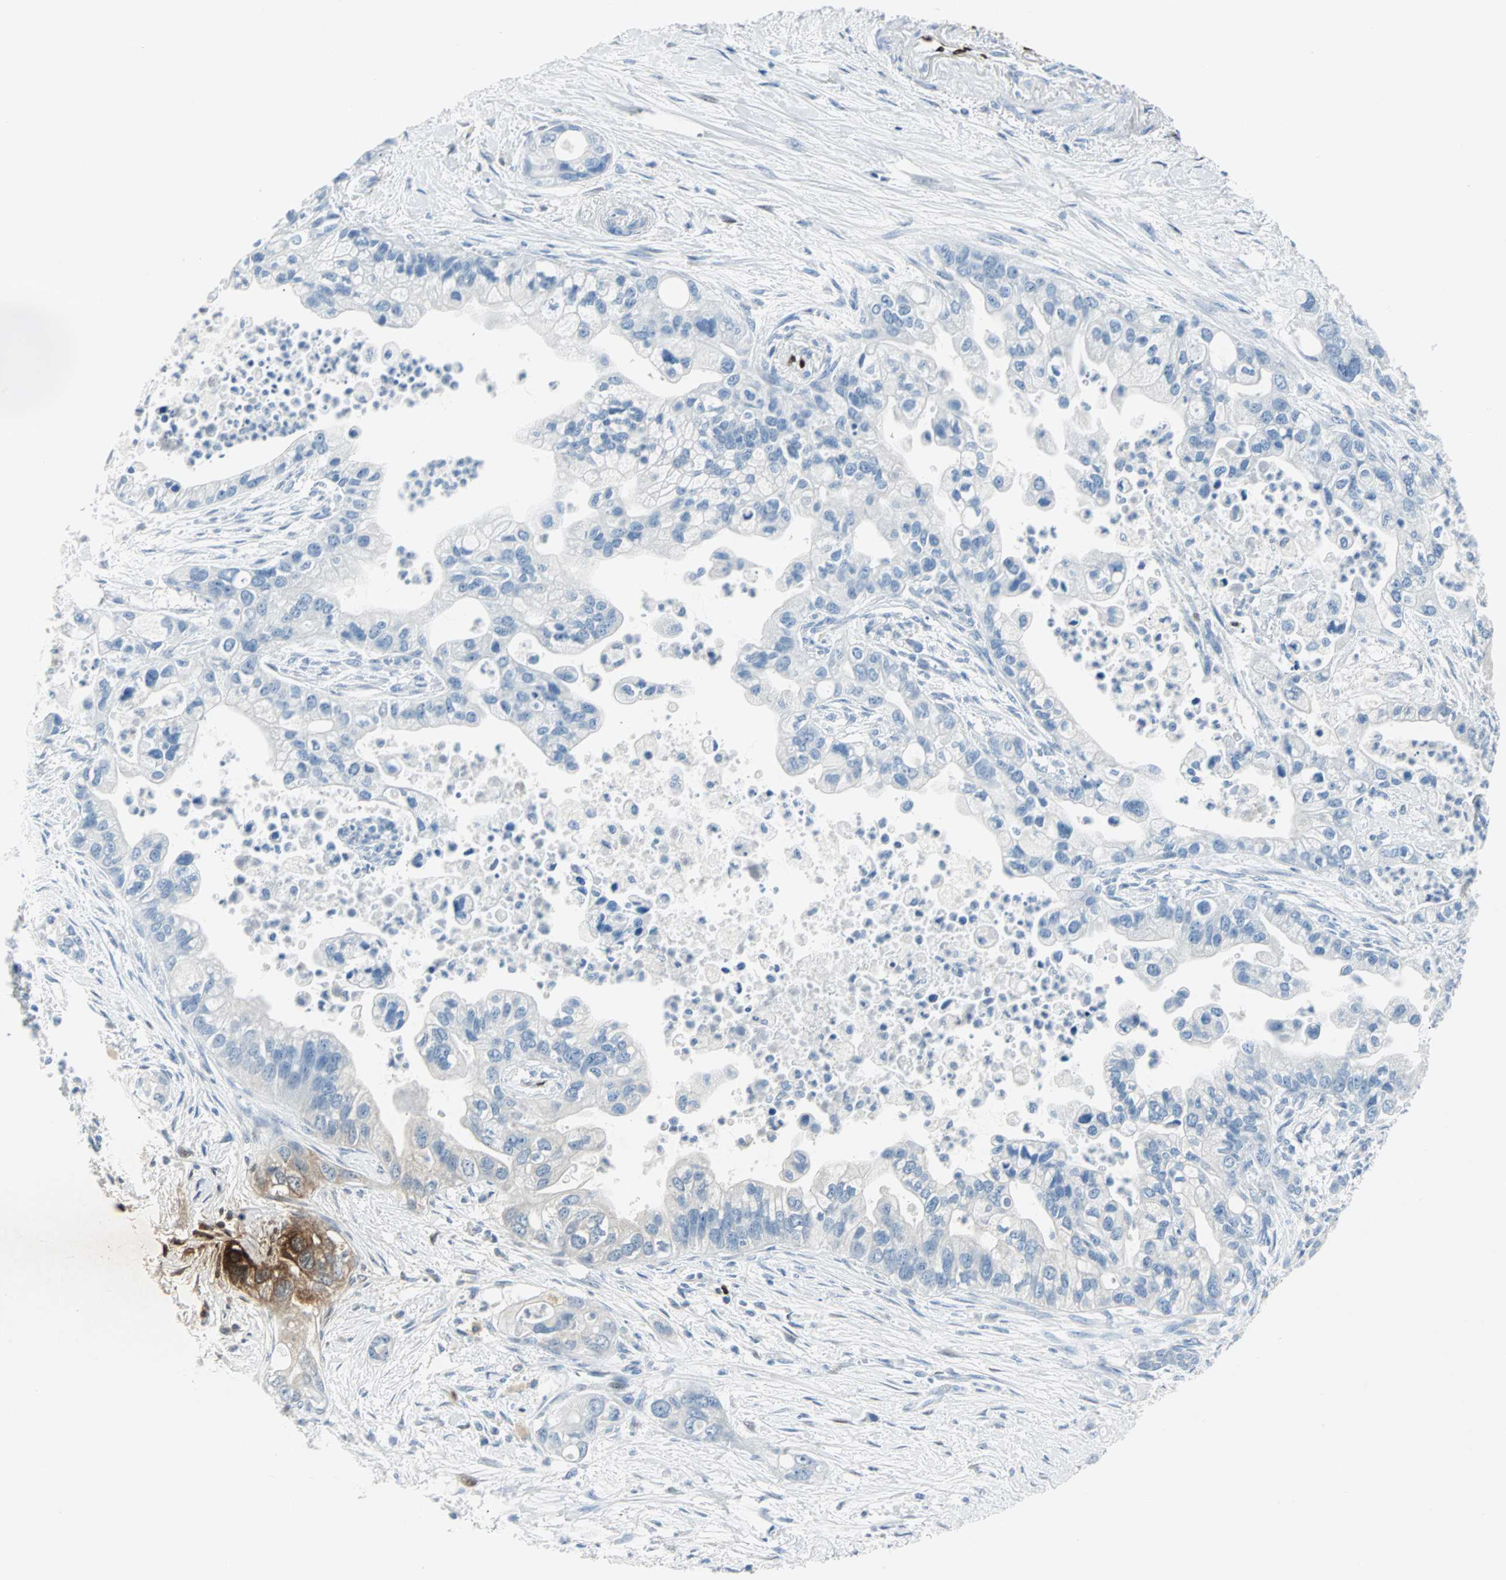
{"staining": {"intensity": "negative", "quantity": "none", "location": "none"}, "tissue": "pancreatic cancer", "cell_type": "Tumor cells", "image_type": "cancer", "snomed": [{"axis": "morphology", "description": "Adenocarcinoma, NOS"}, {"axis": "topography", "description": "Pancreas"}], "caption": "DAB (3,3'-diaminobenzidine) immunohistochemical staining of human pancreatic adenocarcinoma reveals no significant expression in tumor cells.", "gene": "IL33", "patient": {"sex": "male", "age": 70}}